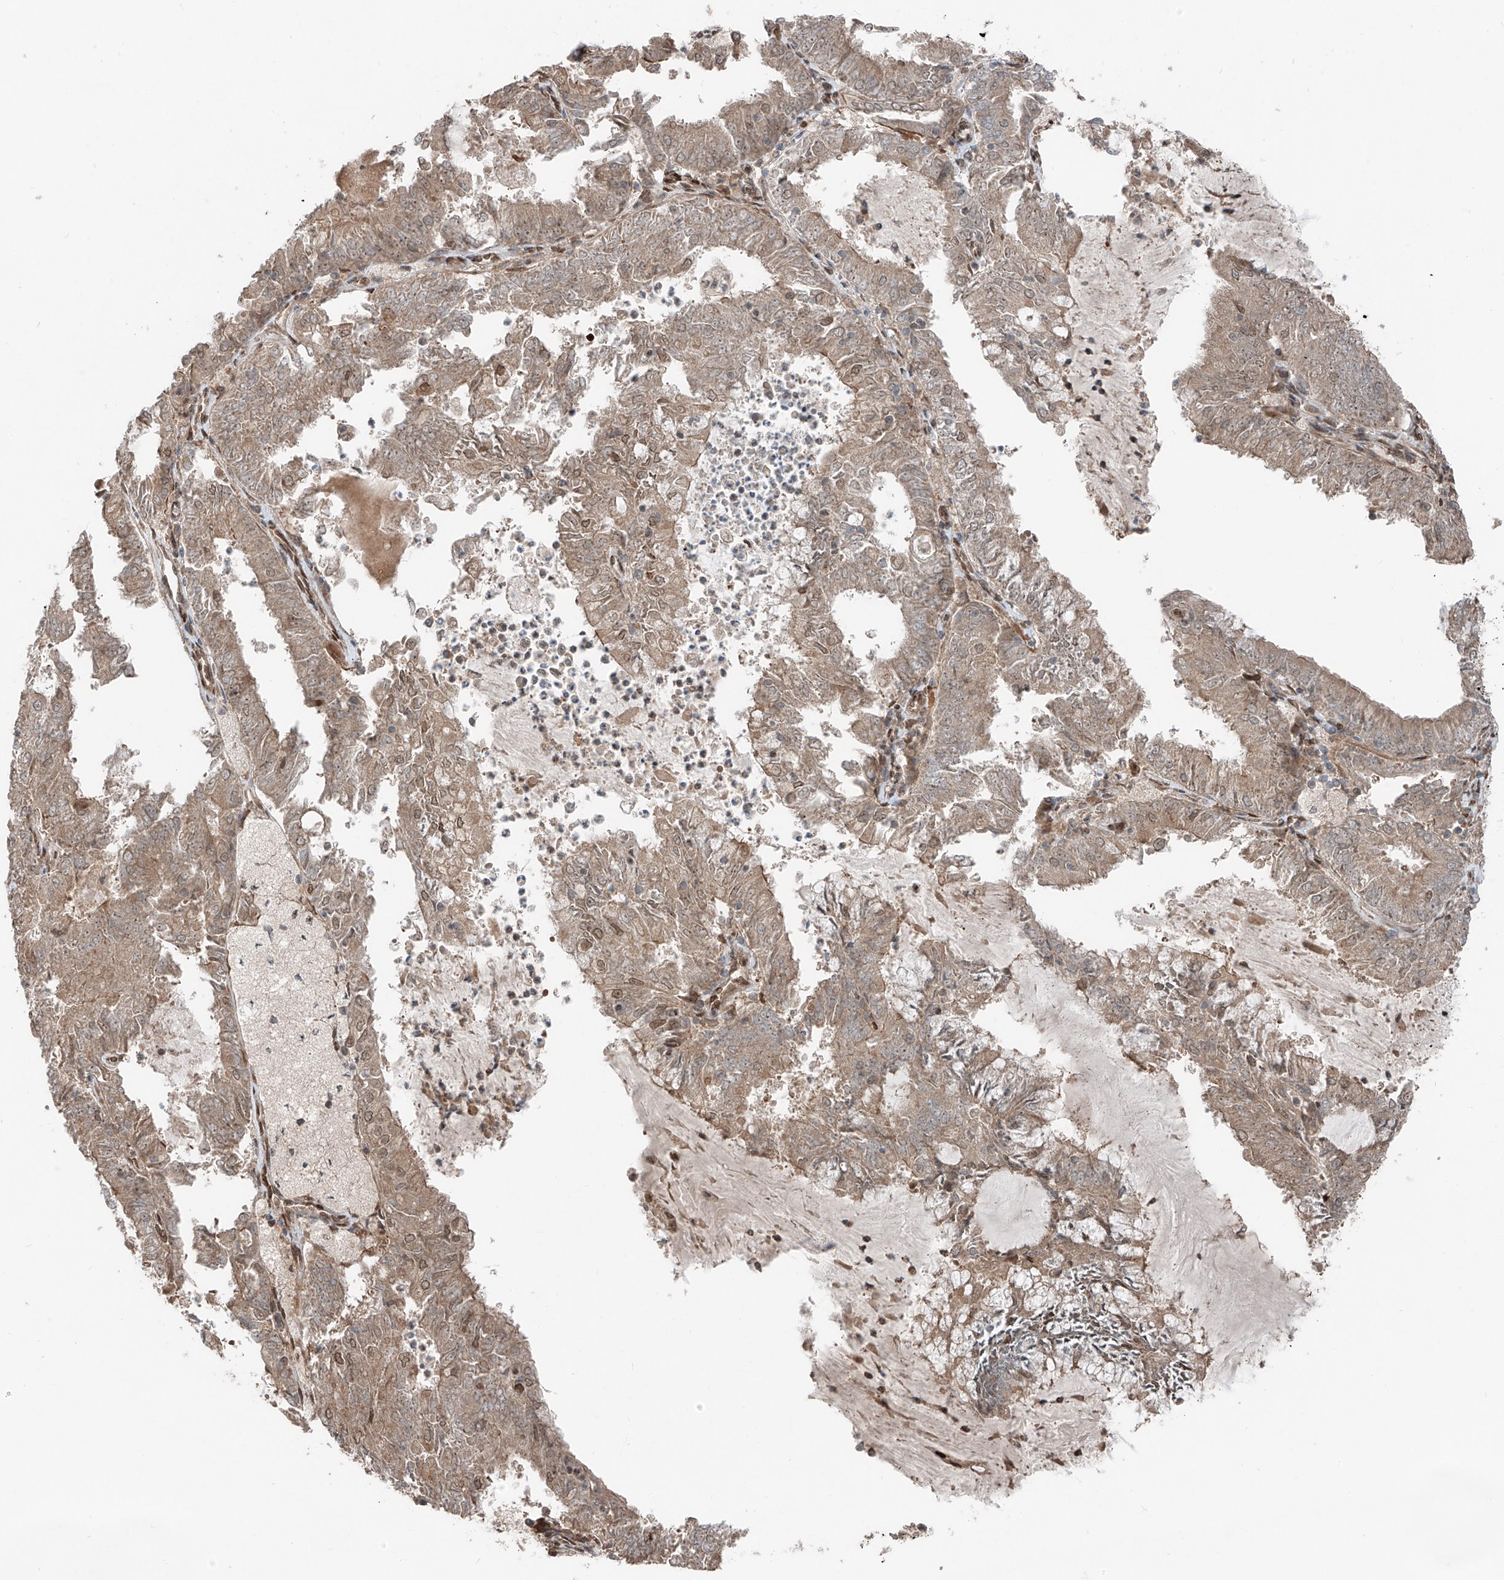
{"staining": {"intensity": "weak", "quantity": ">75%", "location": "cytoplasmic/membranous"}, "tissue": "endometrial cancer", "cell_type": "Tumor cells", "image_type": "cancer", "snomed": [{"axis": "morphology", "description": "Adenocarcinoma, NOS"}, {"axis": "topography", "description": "Endometrium"}], "caption": "Immunohistochemistry (IHC) micrograph of neoplastic tissue: endometrial adenocarcinoma stained using IHC demonstrates low levels of weak protein expression localized specifically in the cytoplasmic/membranous of tumor cells, appearing as a cytoplasmic/membranous brown color.", "gene": "CEP162", "patient": {"sex": "female", "age": 57}}